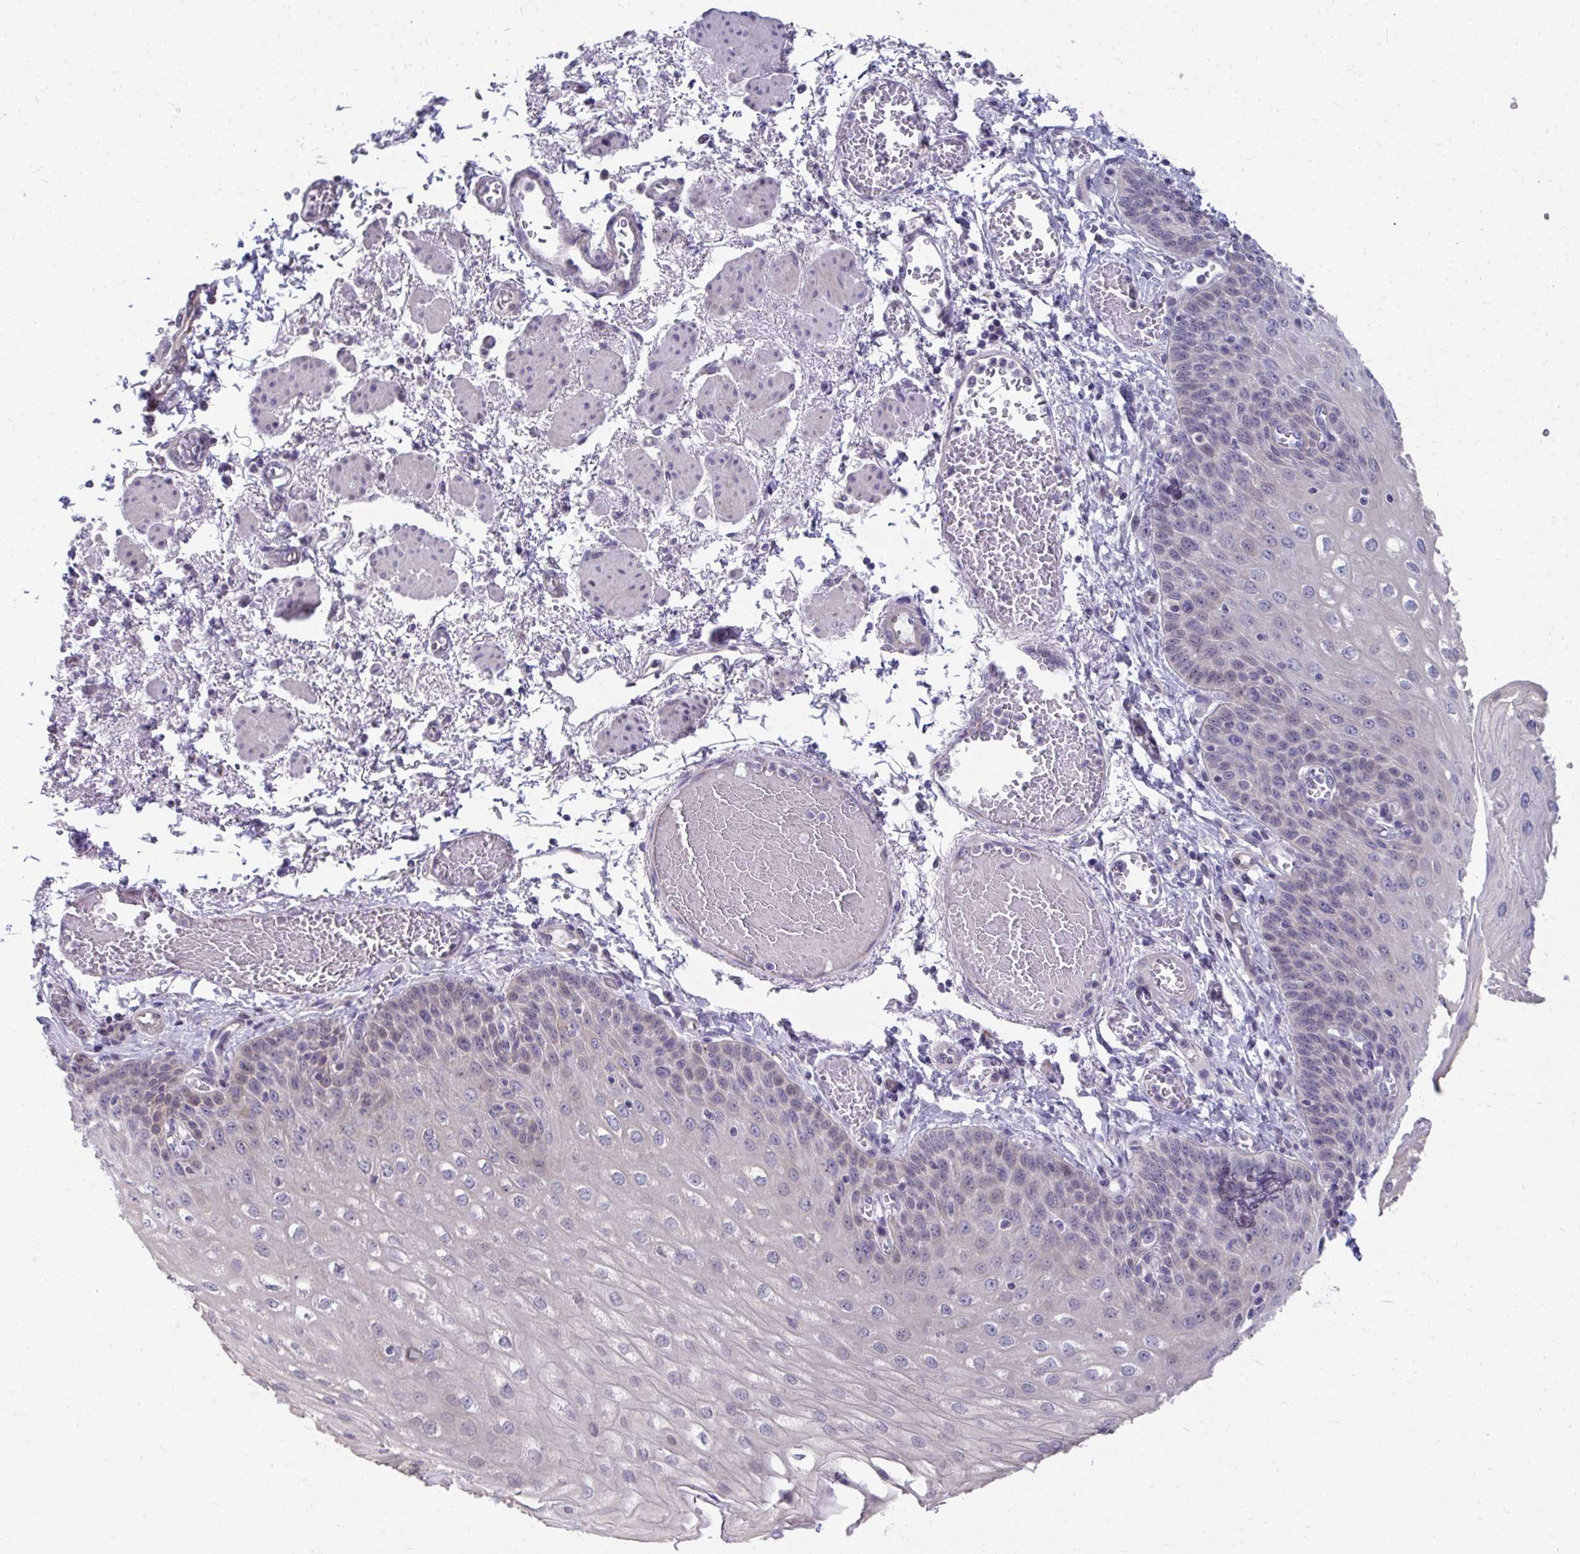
{"staining": {"intensity": "weak", "quantity": "<25%", "location": "nuclear"}, "tissue": "esophagus", "cell_type": "Squamous epithelial cells", "image_type": "normal", "snomed": [{"axis": "morphology", "description": "Normal tissue, NOS"}, {"axis": "morphology", "description": "Adenocarcinoma, NOS"}, {"axis": "topography", "description": "Esophagus"}], "caption": "IHC of unremarkable human esophagus reveals no staining in squamous epithelial cells.", "gene": "MROH8", "patient": {"sex": "male", "age": 81}}